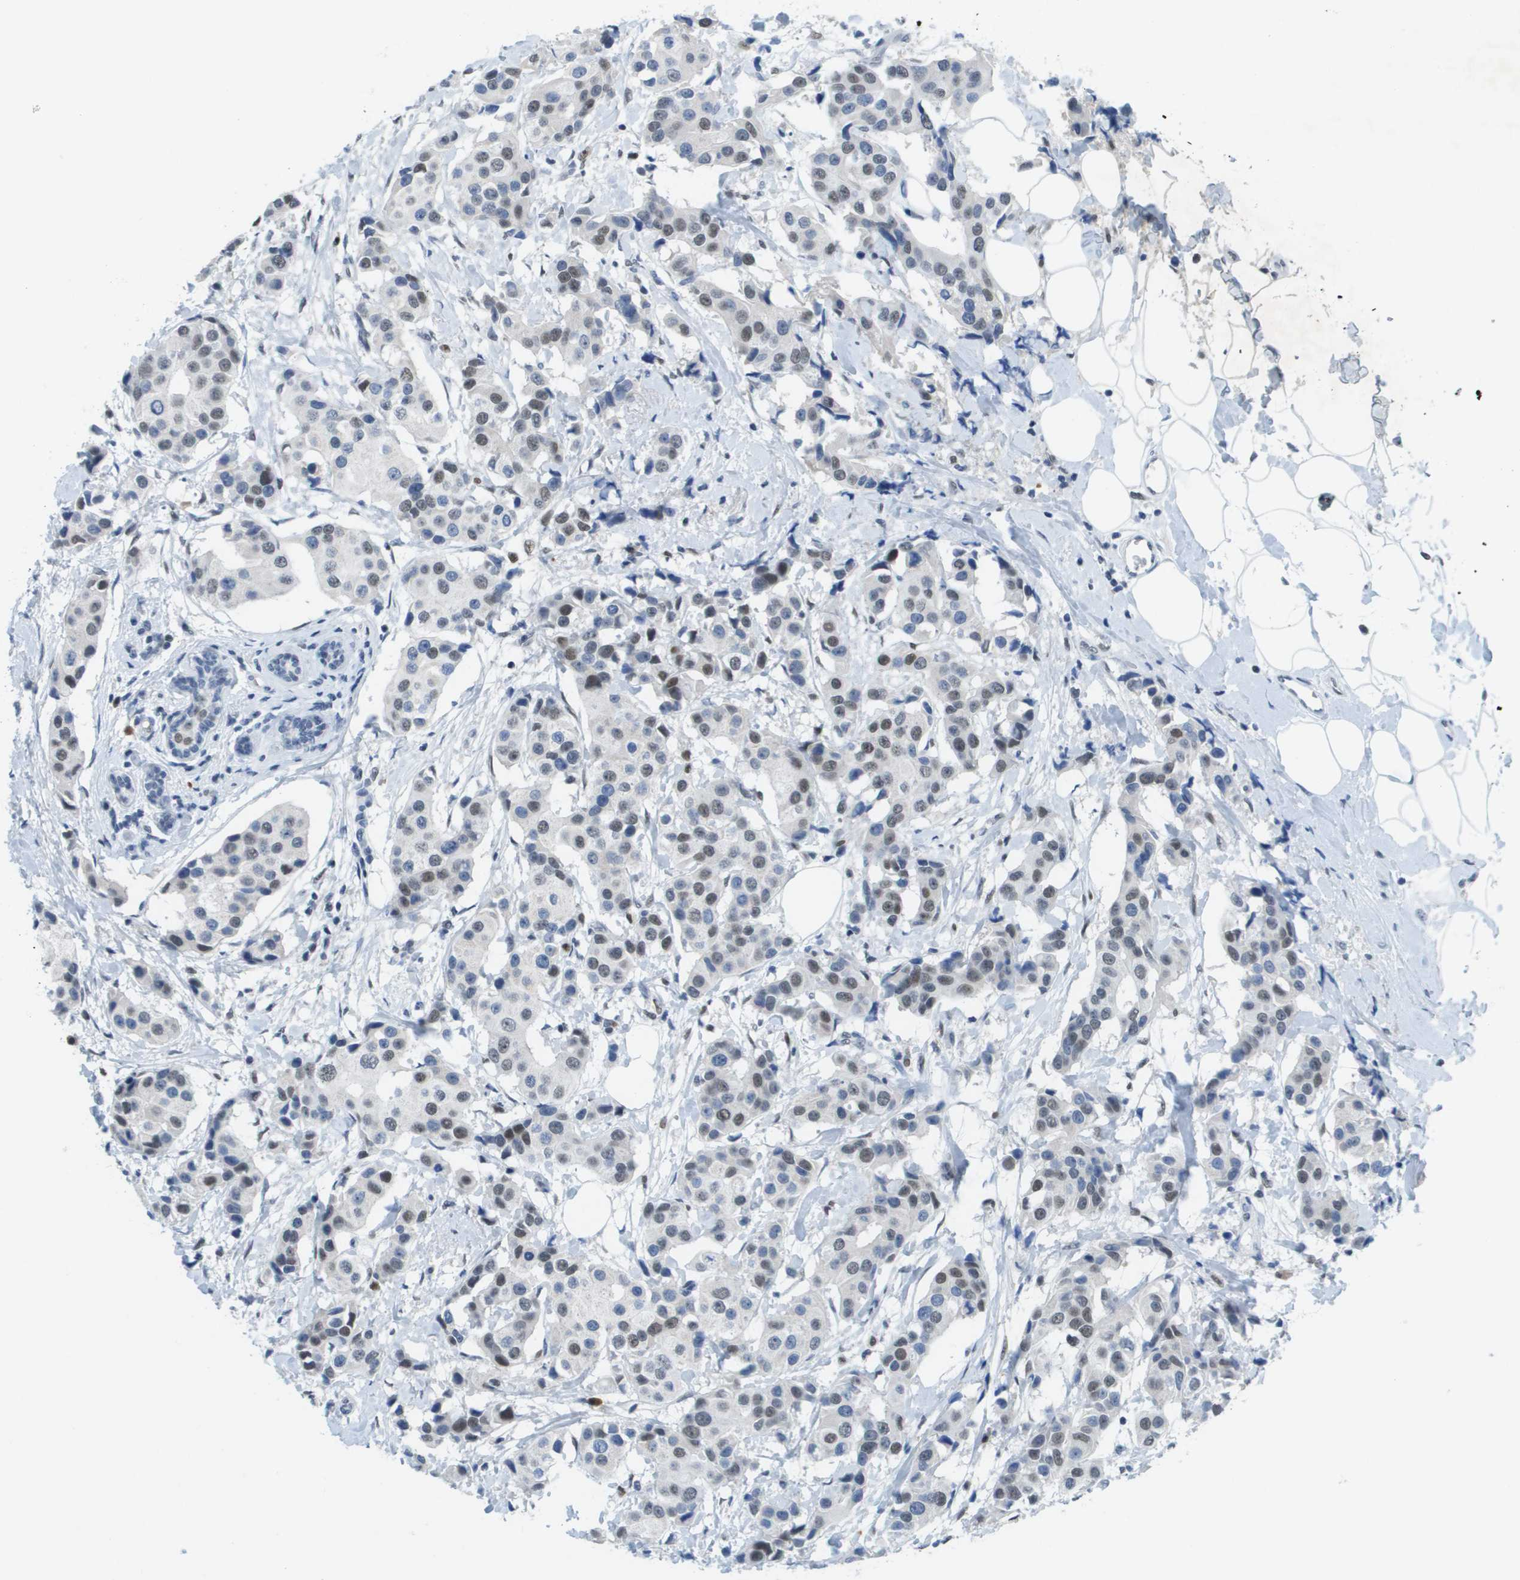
{"staining": {"intensity": "weak", "quantity": "25%-75%", "location": "nuclear"}, "tissue": "breast cancer", "cell_type": "Tumor cells", "image_type": "cancer", "snomed": [{"axis": "morphology", "description": "Normal tissue, NOS"}, {"axis": "morphology", "description": "Duct carcinoma"}, {"axis": "topography", "description": "Breast"}], "caption": "Breast cancer (invasive ductal carcinoma) stained with DAB immunohistochemistry displays low levels of weak nuclear staining in approximately 25%-75% of tumor cells. (DAB IHC, brown staining for protein, blue staining for nuclei).", "gene": "TP53RK", "patient": {"sex": "female", "age": 39}}